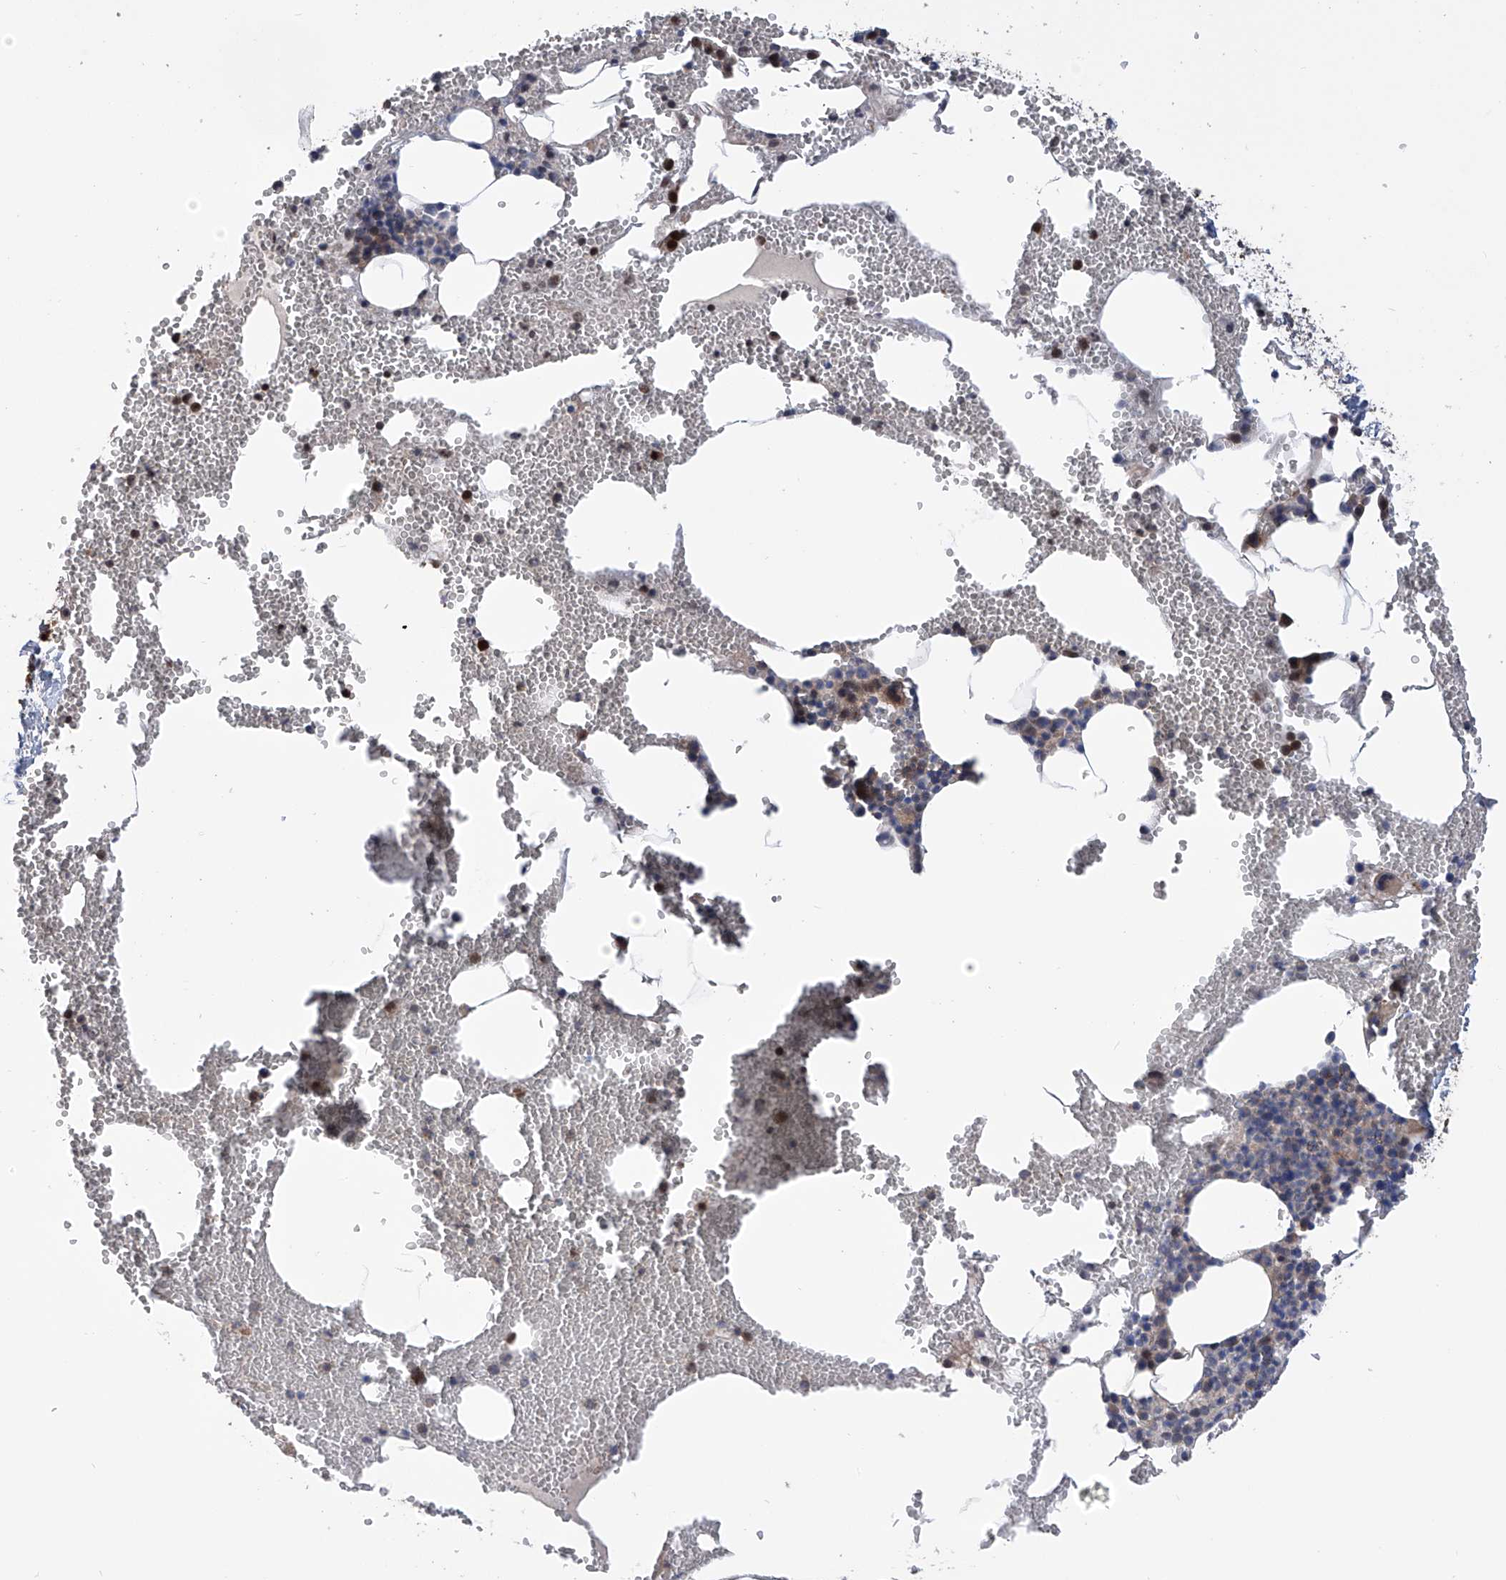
{"staining": {"intensity": "moderate", "quantity": "<25%", "location": "cytoplasmic/membranous"}, "tissue": "bone marrow", "cell_type": "Hematopoietic cells", "image_type": "normal", "snomed": [{"axis": "morphology", "description": "Normal tissue, NOS"}, {"axis": "morphology", "description": "Inflammation, NOS"}, {"axis": "topography", "description": "Bone marrow"}], "caption": "DAB immunohistochemical staining of benign human bone marrow displays moderate cytoplasmic/membranous protein expression in about <25% of hematopoietic cells. The protein is stained brown, and the nuclei are stained in blue (DAB IHC with brightfield microscopy, high magnification).", "gene": "NUDT17", "patient": {"sex": "female", "age": 78}}